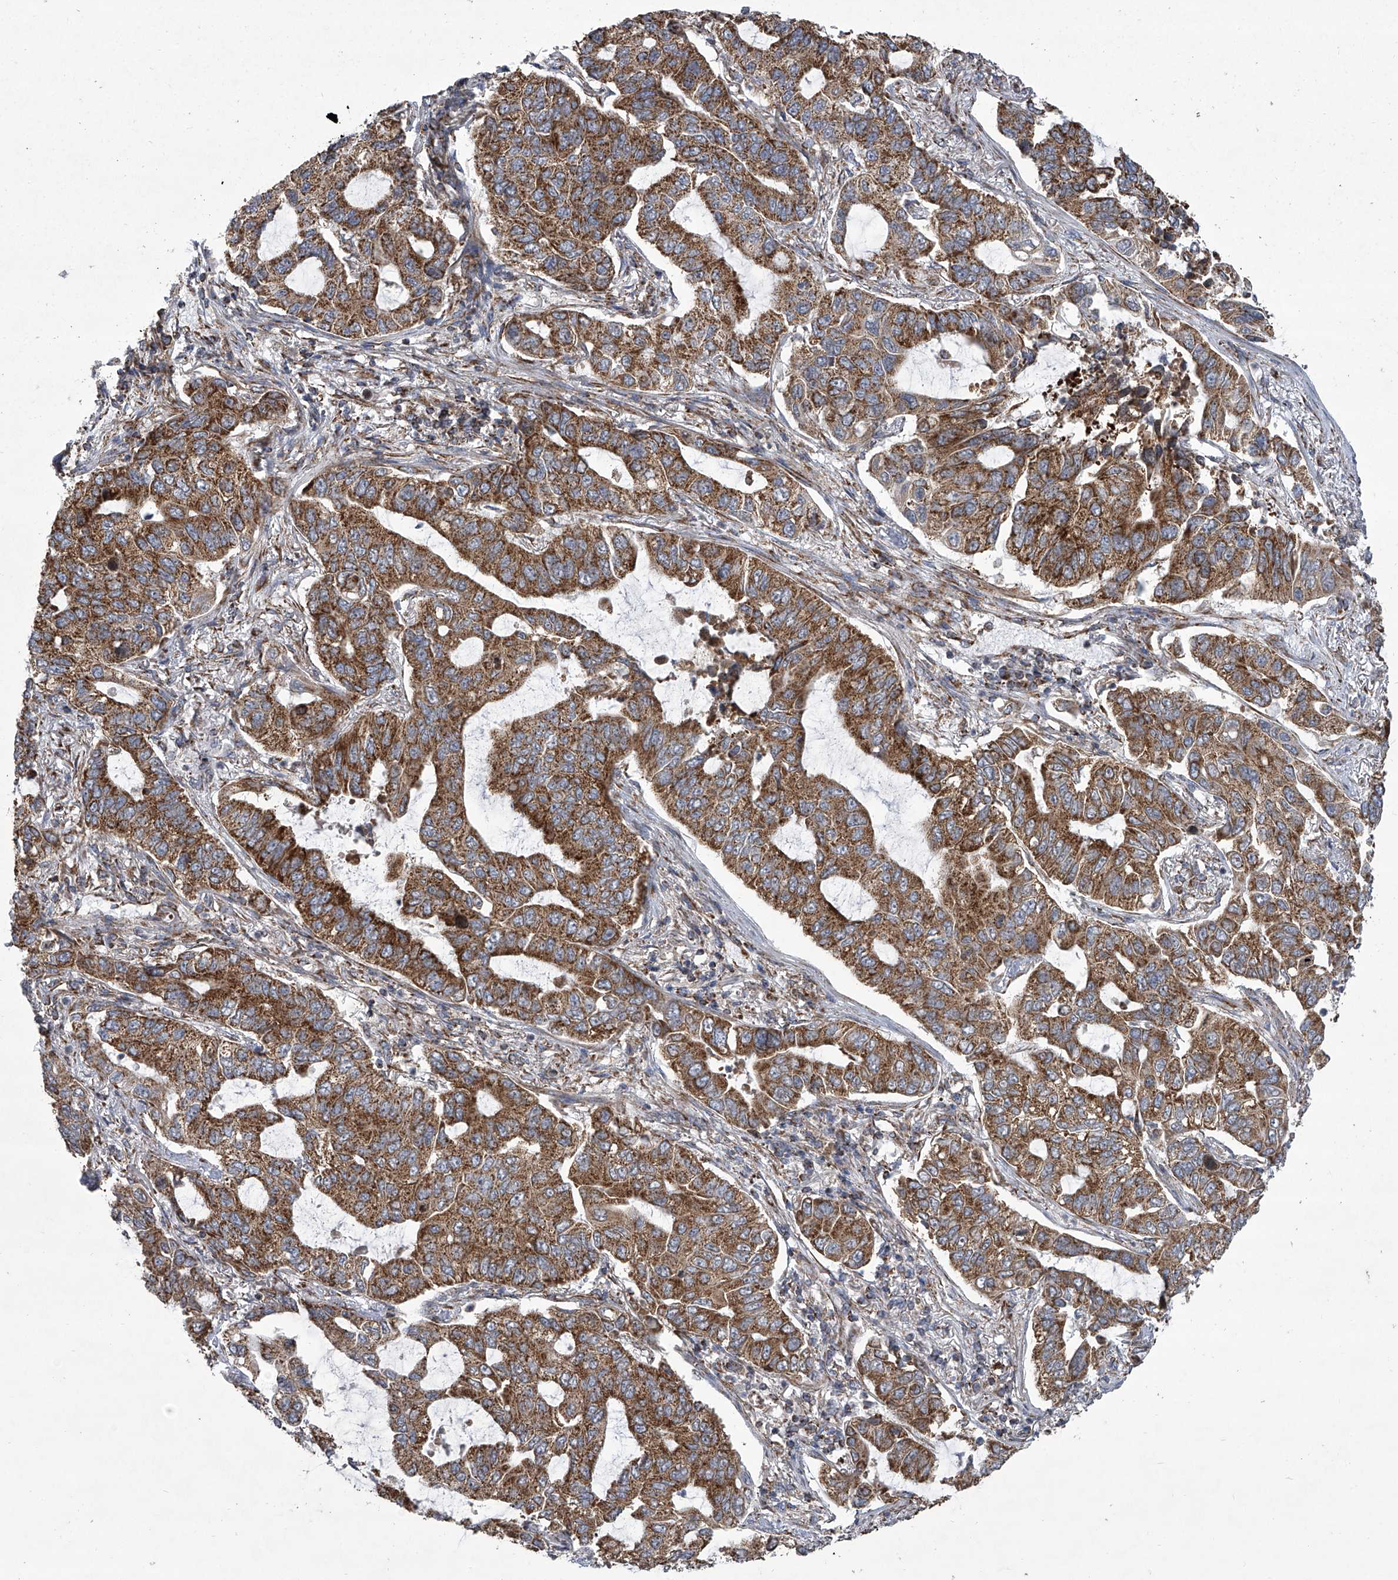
{"staining": {"intensity": "moderate", "quantity": ">75%", "location": "cytoplasmic/membranous"}, "tissue": "lung cancer", "cell_type": "Tumor cells", "image_type": "cancer", "snomed": [{"axis": "morphology", "description": "Adenocarcinoma, NOS"}, {"axis": "topography", "description": "Lung"}], "caption": "An image showing moderate cytoplasmic/membranous positivity in approximately >75% of tumor cells in lung cancer (adenocarcinoma), as visualized by brown immunohistochemical staining.", "gene": "ZC3H15", "patient": {"sex": "male", "age": 64}}